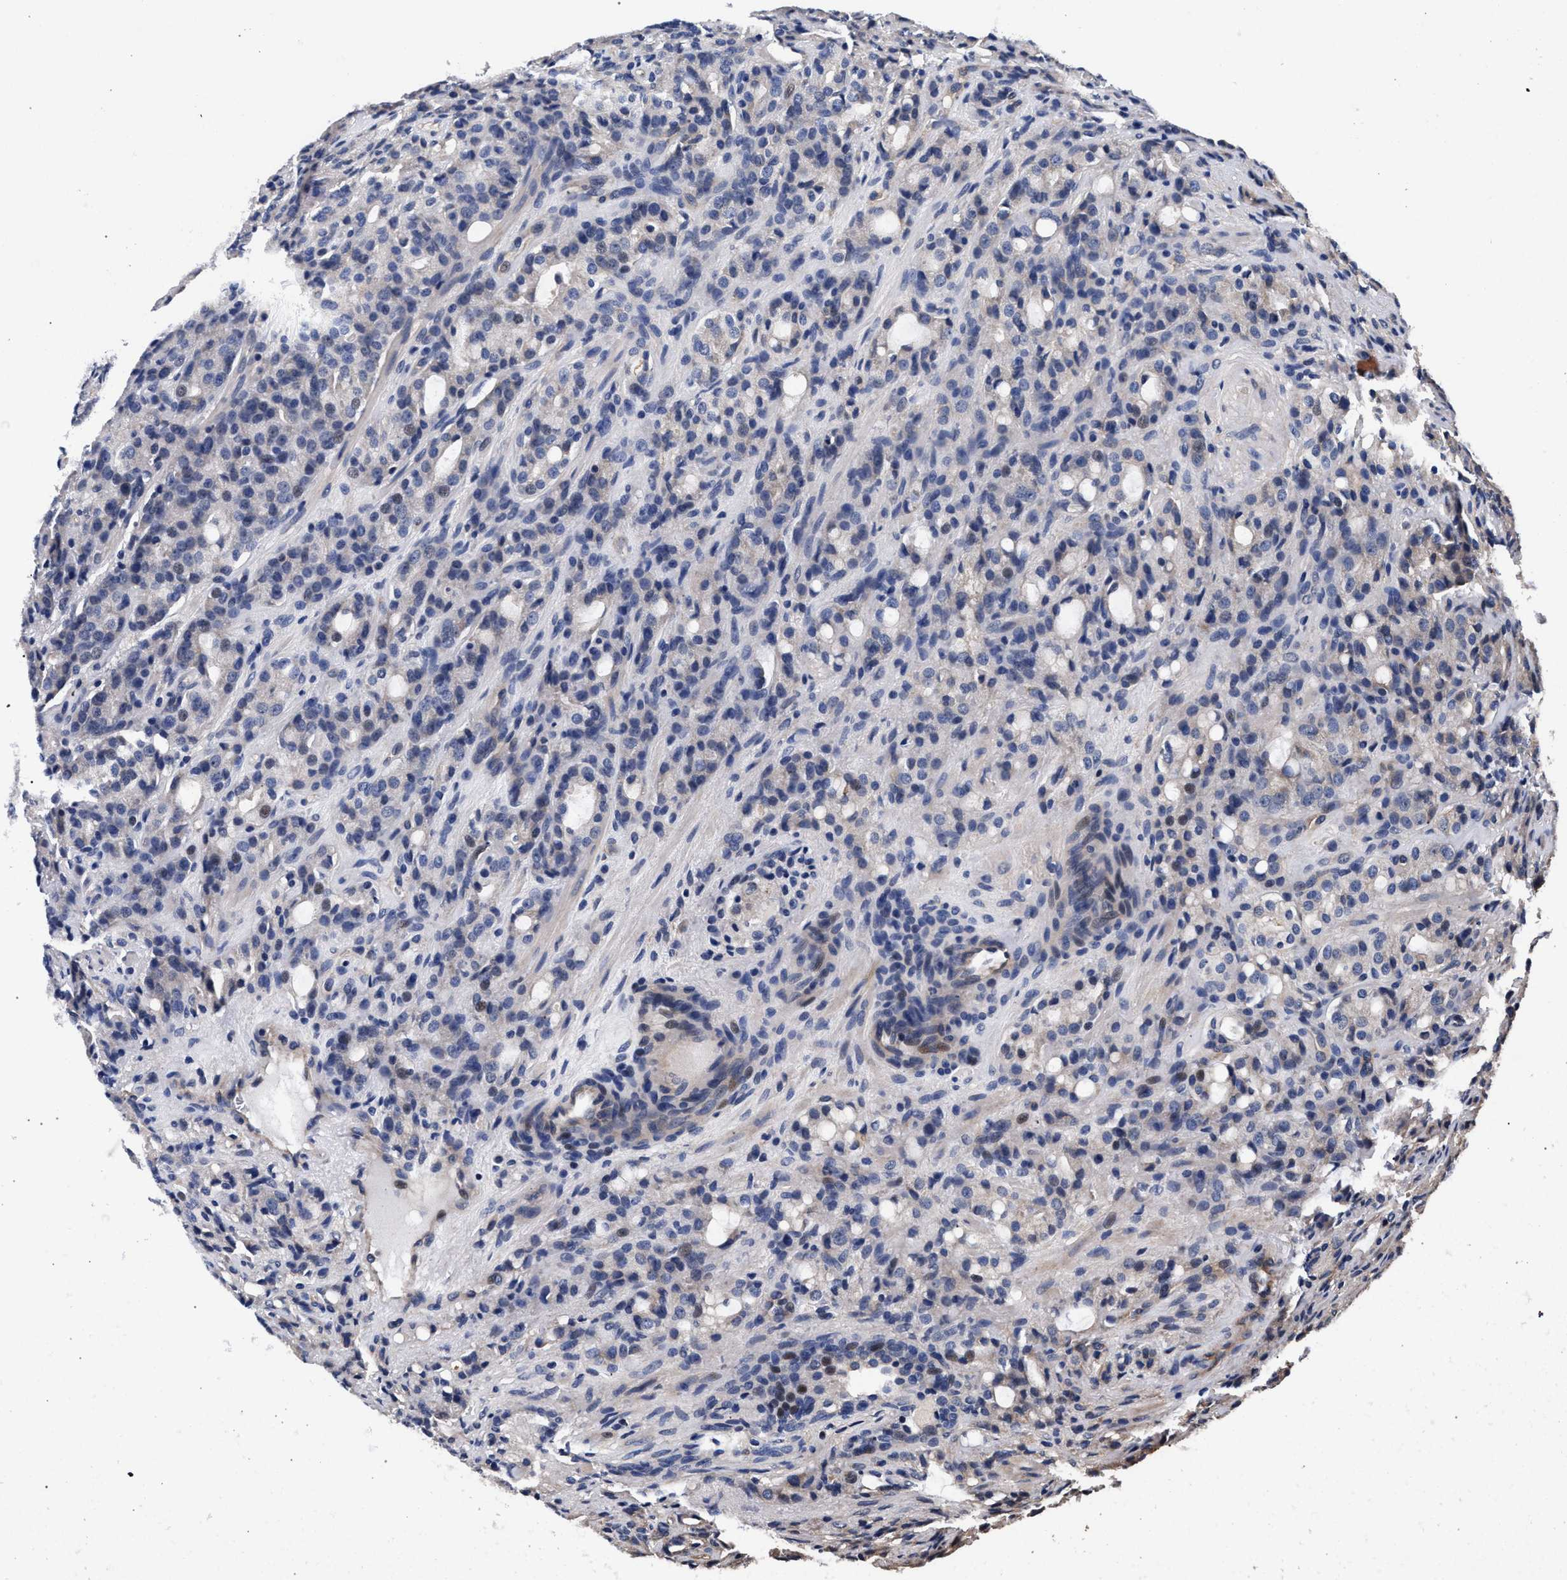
{"staining": {"intensity": "negative", "quantity": "none", "location": "none"}, "tissue": "prostate cancer", "cell_type": "Tumor cells", "image_type": "cancer", "snomed": [{"axis": "morphology", "description": "Adenocarcinoma, High grade"}, {"axis": "topography", "description": "Prostate"}], "caption": "IHC photomicrograph of neoplastic tissue: human high-grade adenocarcinoma (prostate) stained with DAB (3,3'-diaminobenzidine) exhibits no significant protein positivity in tumor cells. (IHC, brightfield microscopy, high magnification).", "gene": "CFAP95", "patient": {"sex": "male", "age": 72}}